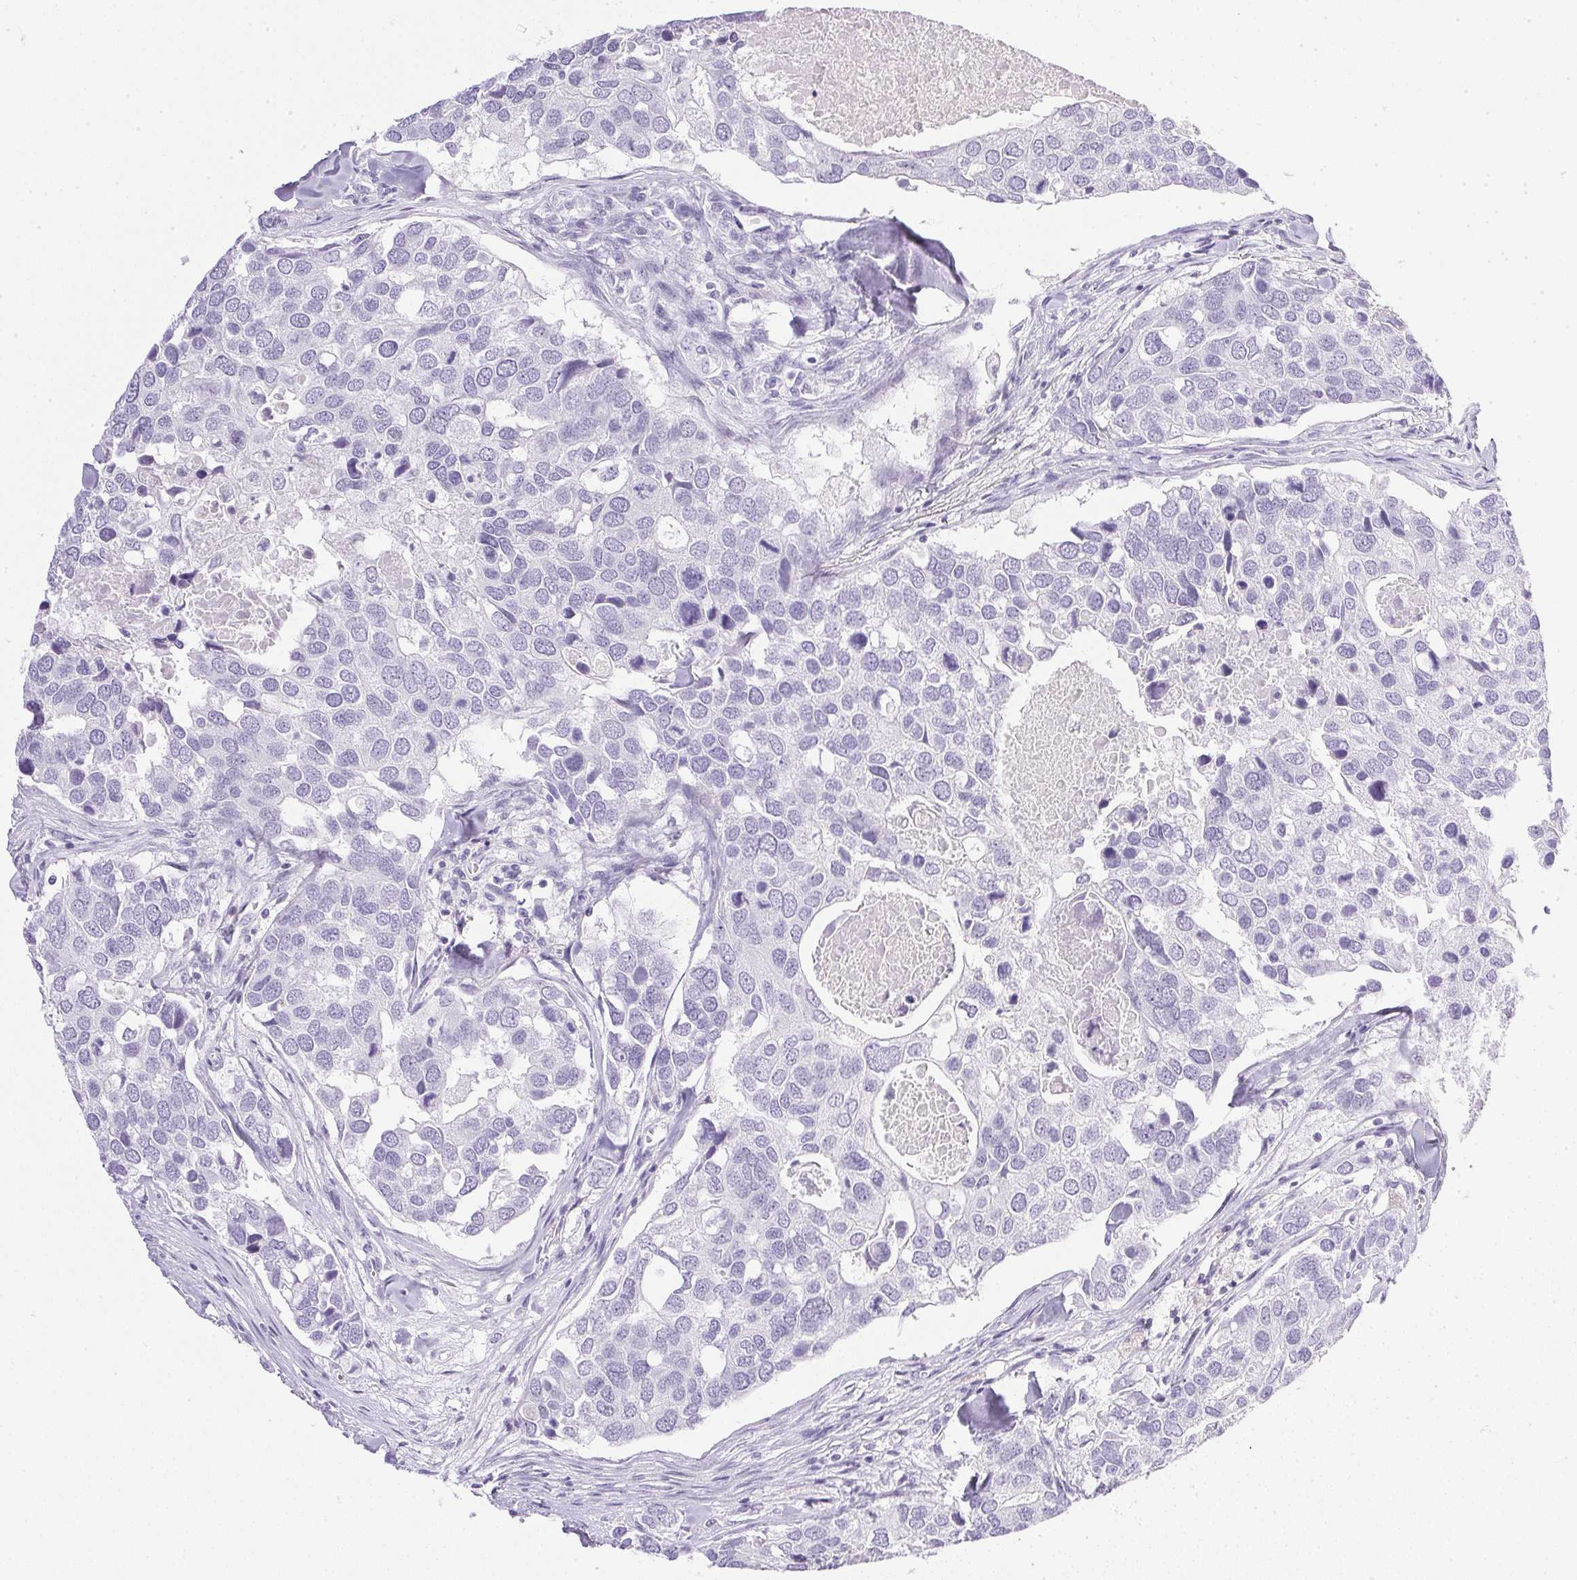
{"staining": {"intensity": "negative", "quantity": "none", "location": "none"}, "tissue": "breast cancer", "cell_type": "Tumor cells", "image_type": "cancer", "snomed": [{"axis": "morphology", "description": "Duct carcinoma"}, {"axis": "topography", "description": "Breast"}], "caption": "Tumor cells are negative for protein expression in human breast cancer (invasive ductal carcinoma).", "gene": "CPB1", "patient": {"sex": "female", "age": 83}}